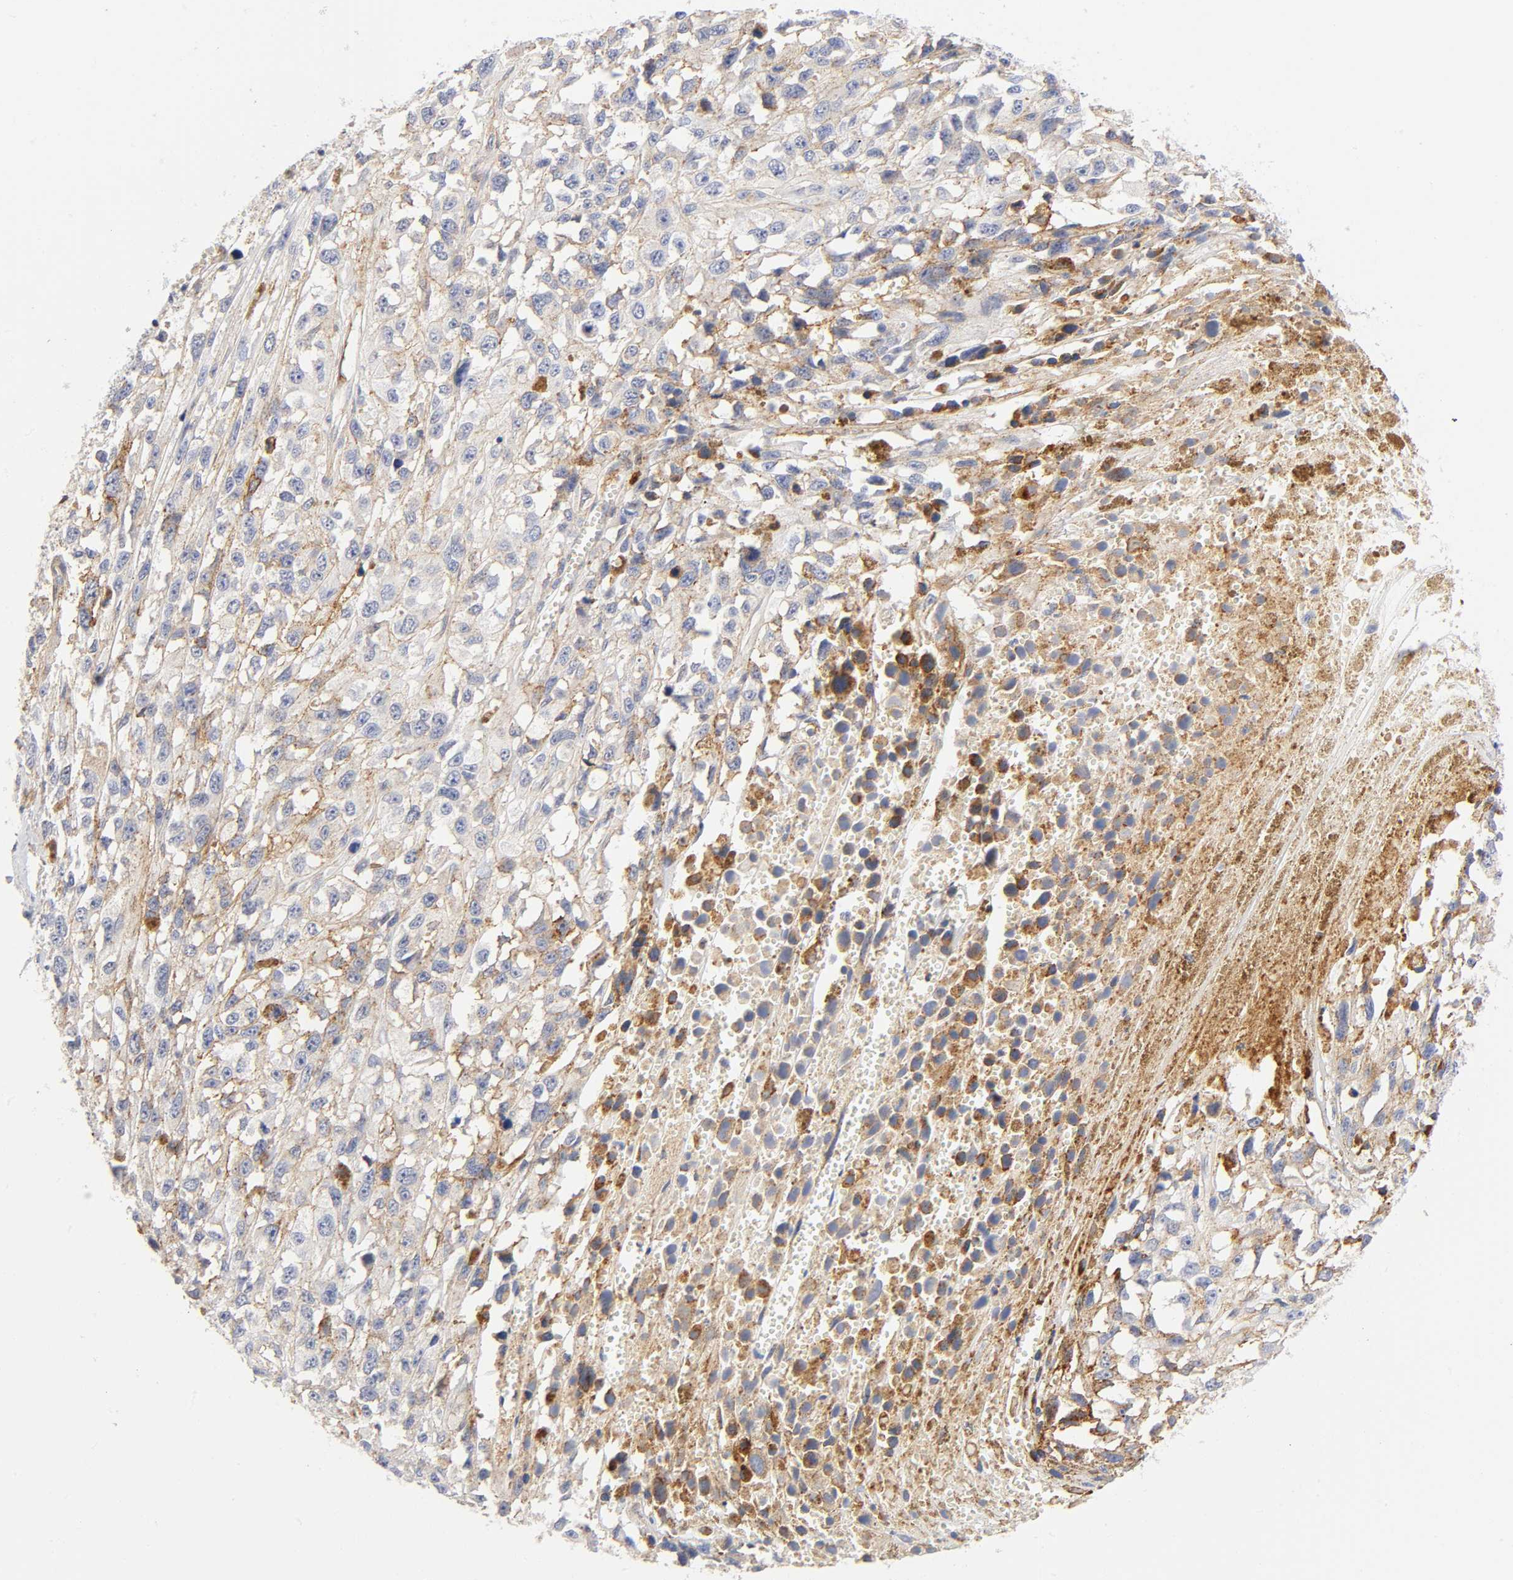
{"staining": {"intensity": "weak", "quantity": ">75%", "location": "cytoplasmic/membranous"}, "tissue": "melanoma", "cell_type": "Tumor cells", "image_type": "cancer", "snomed": [{"axis": "morphology", "description": "Malignant melanoma, Metastatic site"}, {"axis": "topography", "description": "Lymph node"}], "caption": "Weak cytoplasmic/membranous staining is seen in approximately >75% of tumor cells in melanoma. Nuclei are stained in blue.", "gene": "ANXA7", "patient": {"sex": "male", "age": 59}}